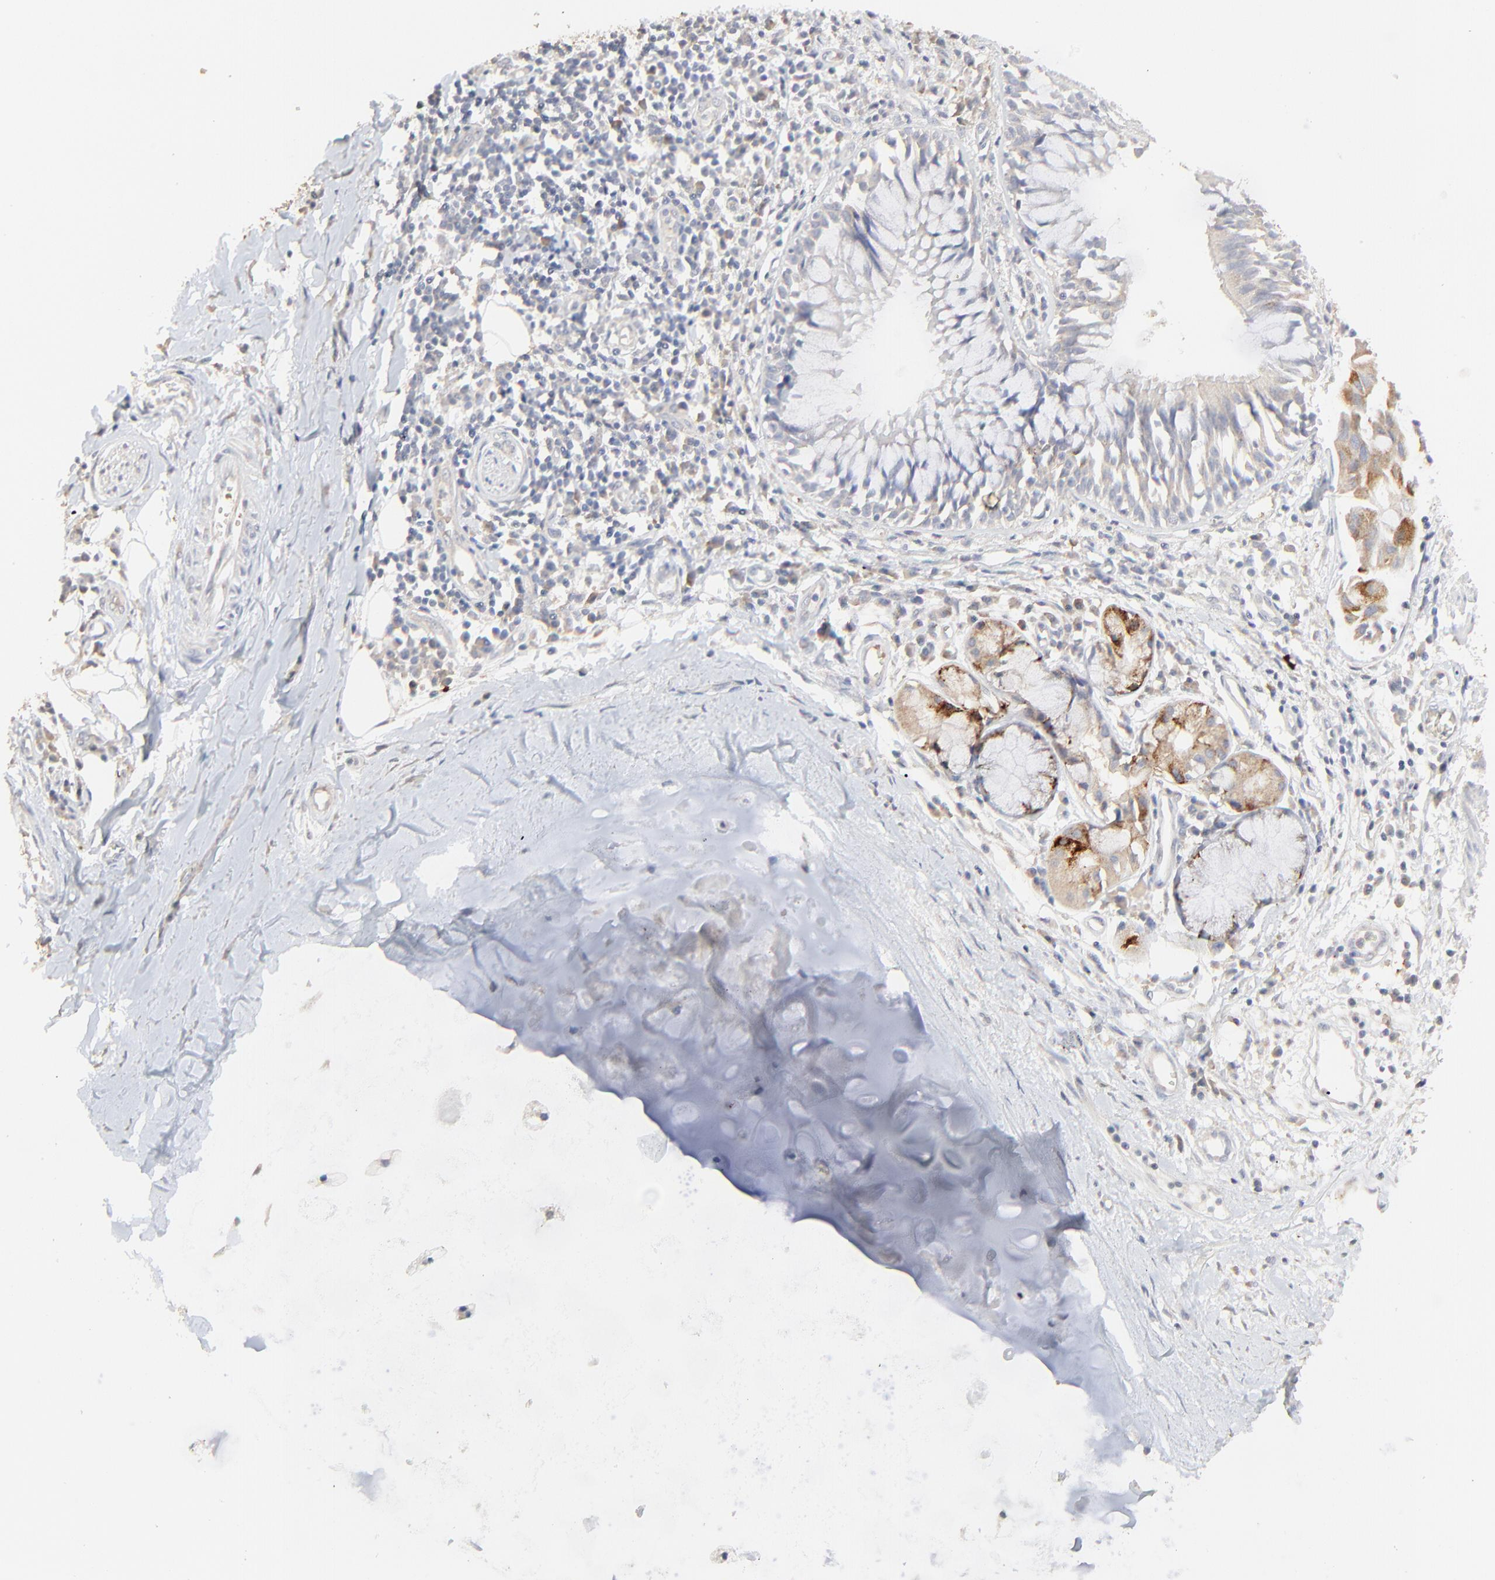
{"staining": {"intensity": "negative", "quantity": "none", "location": "none"}, "tissue": "adipose tissue", "cell_type": "Adipocytes", "image_type": "normal", "snomed": [{"axis": "morphology", "description": "Normal tissue, NOS"}, {"axis": "morphology", "description": "Adenocarcinoma, NOS"}, {"axis": "topography", "description": "Cartilage tissue"}, {"axis": "topography", "description": "Bronchus"}, {"axis": "topography", "description": "Lung"}], "caption": "The immunohistochemistry (IHC) photomicrograph has no significant staining in adipocytes of adipose tissue. (Brightfield microscopy of DAB (3,3'-diaminobenzidine) IHC at high magnification).", "gene": "FANCB", "patient": {"sex": "female", "age": 67}}